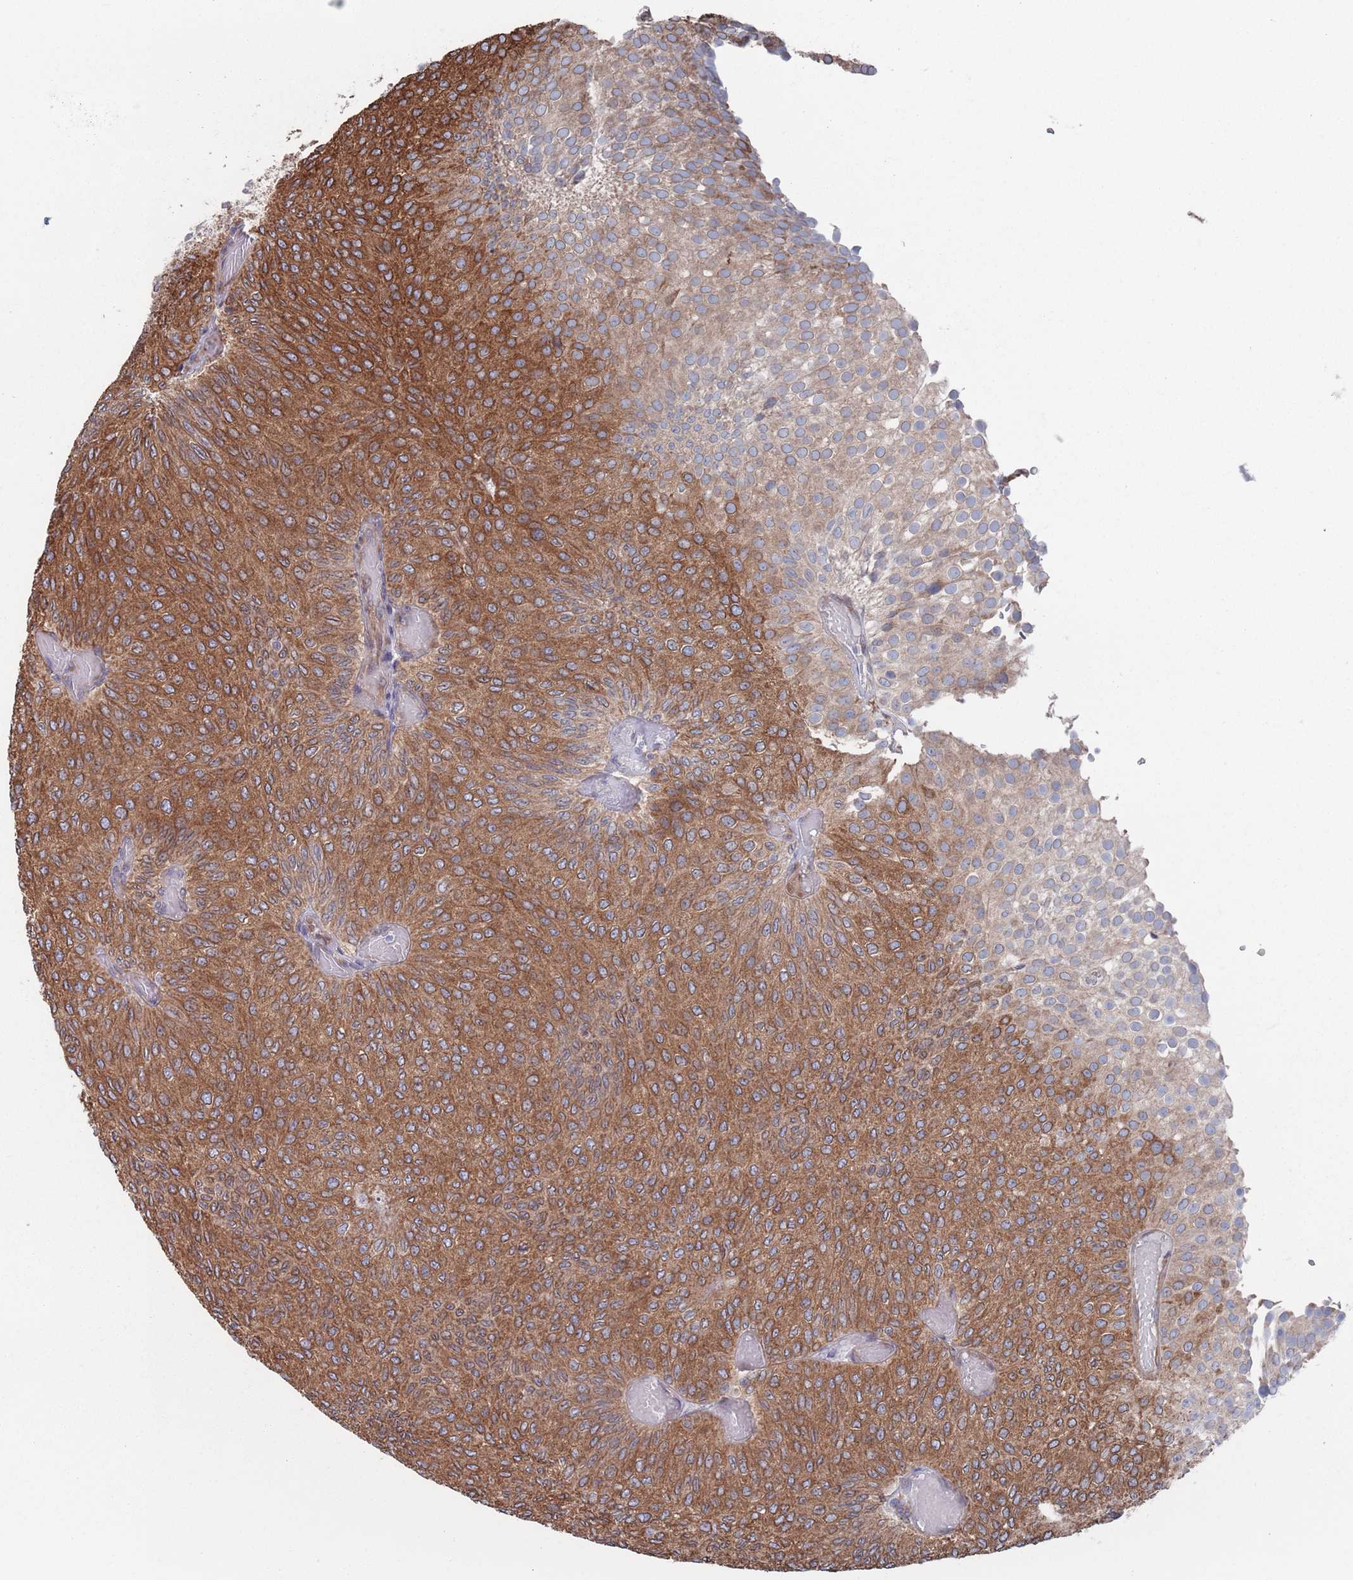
{"staining": {"intensity": "moderate", "quantity": ">75%", "location": "cytoplasmic/membranous"}, "tissue": "urothelial cancer", "cell_type": "Tumor cells", "image_type": "cancer", "snomed": [{"axis": "morphology", "description": "Urothelial carcinoma, Low grade"}, {"axis": "topography", "description": "Urinary bladder"}], "caption": "A brown stain labels moderate cytoplasmic/membranous positivity of a protein in human urothelial cancer tumor cells.", "gene": "CCDC106", "patient": {"sex": "male", "age": 78}}